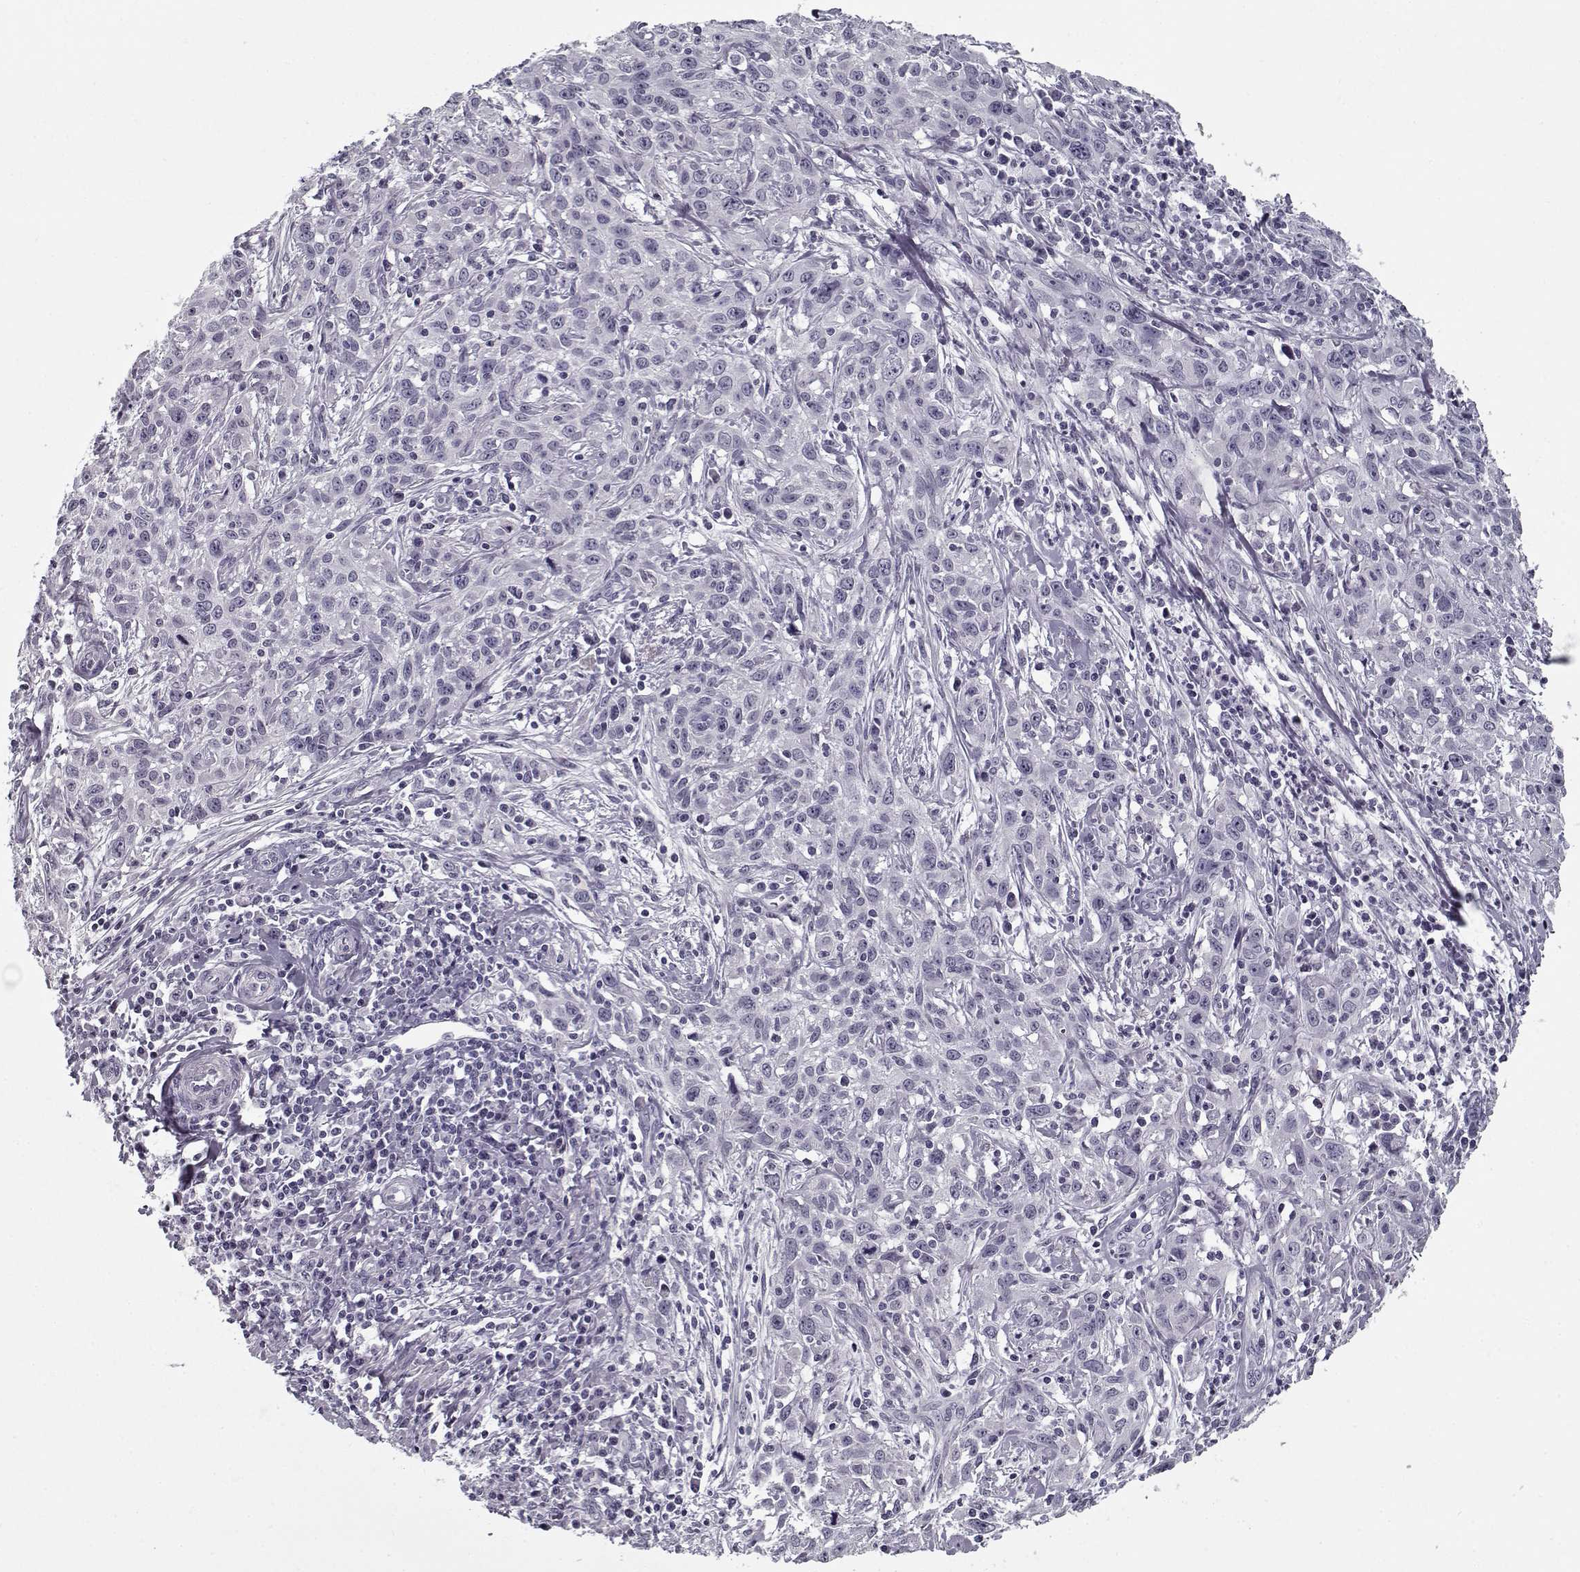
{"staining": {"intensity": "negative", "quantity": "none", "location": "none"}, "tissue": "cervical cancer", "cell_type": "Tumor cells", "image_type": "cancer", "snomed": [{"axis": "morphology", "description": "Squamous cell carcinoma, NOS"}, {"axis": "topography", "description": "Cervix"}], "caption": "This is a histopathology image of immunohistochemistry (IHC) staining of cervical cancer, which shows no expression in tumor cells.", "gene": "SPACA9", "patient": {"sex": "female", "age": 38}}